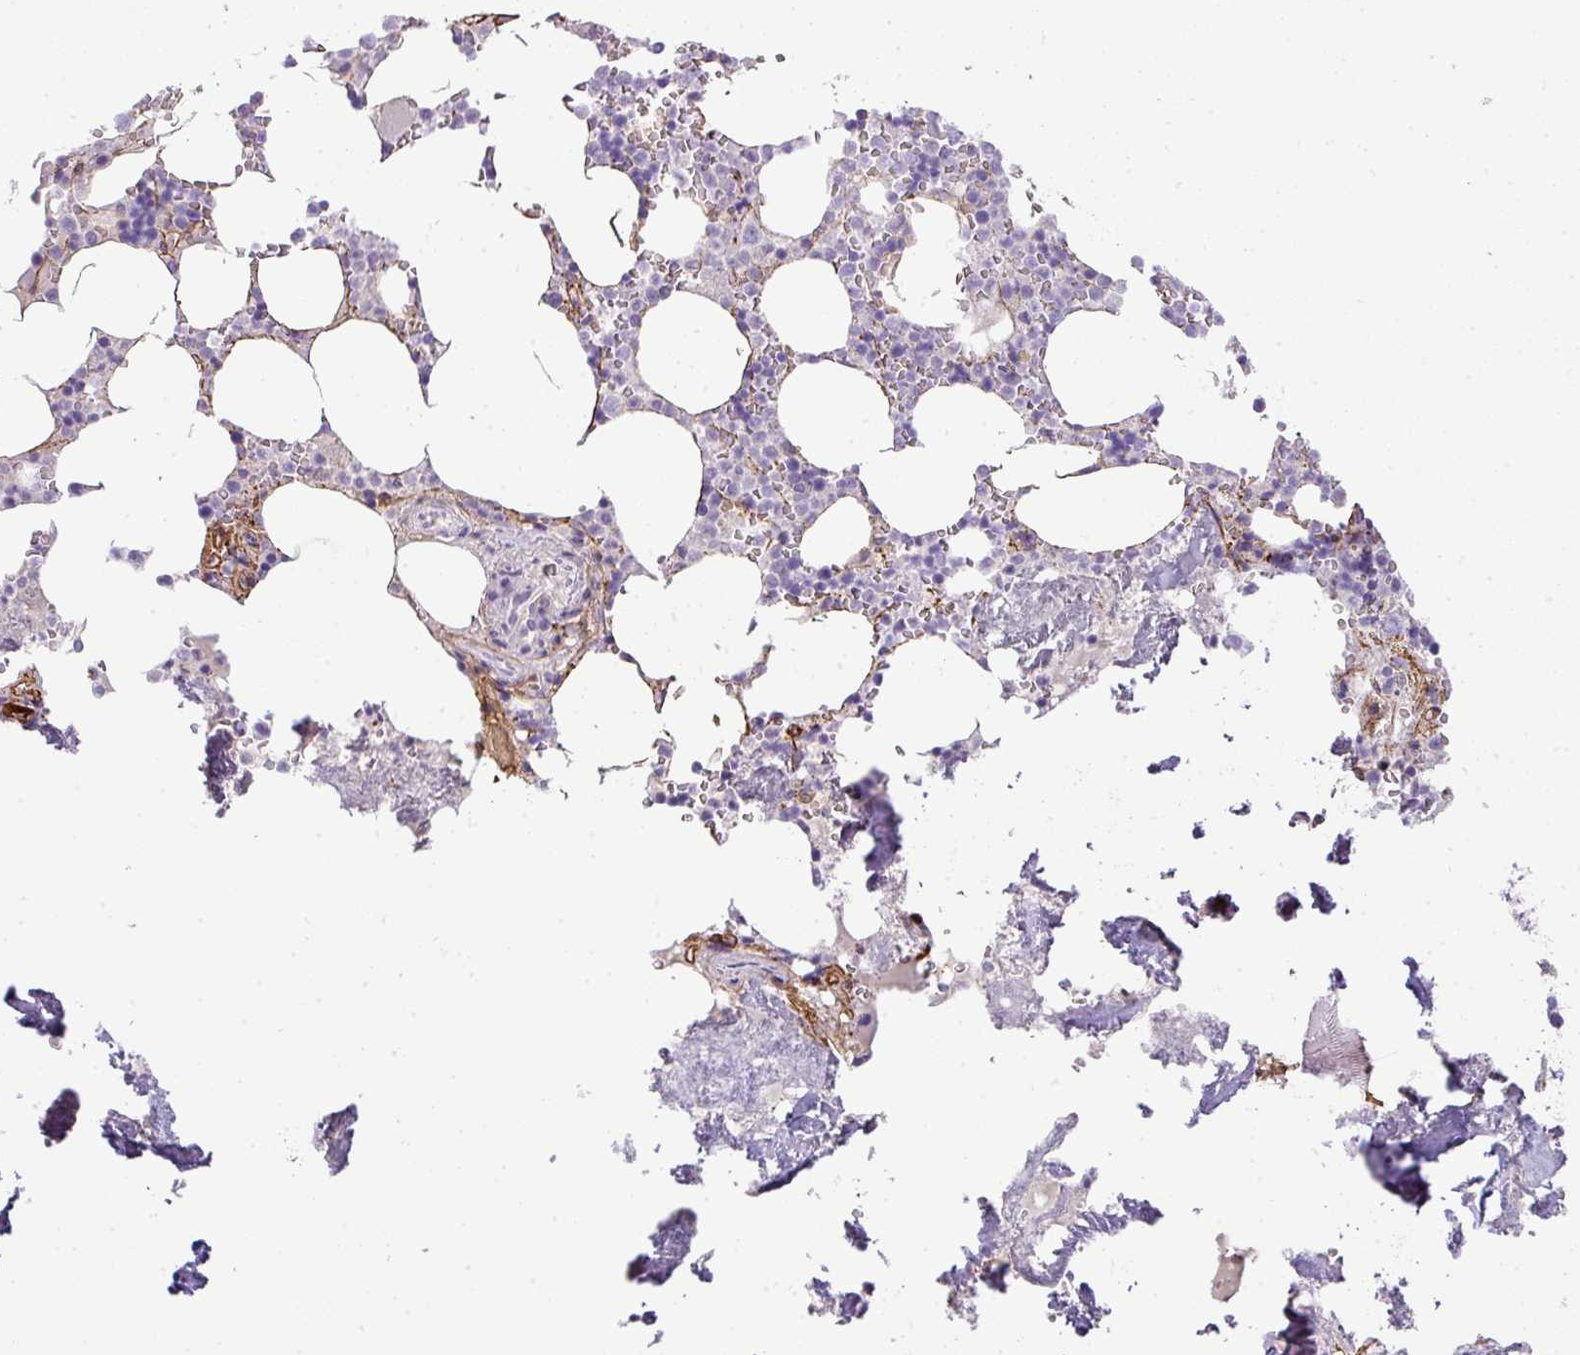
{"staining": {"intensity": "negative", "quantity": "none", "location": "none"}, "tissue": "bone marrow", "cell_type": "Hematopoietic cells", "image_type": "normal", "snomed": [{"axis": "morphology", "description": "Normal tissue, NOS"}, {"axis": "topography", "description": "Bone marrow"}], "caption": "Human bone marrow stained for a protein using immunohistochemistry (IHC) displays no staining in hematopoietic cells.", "gene": "PARD6G", "patient": {"sex": "male", "age": 64}}